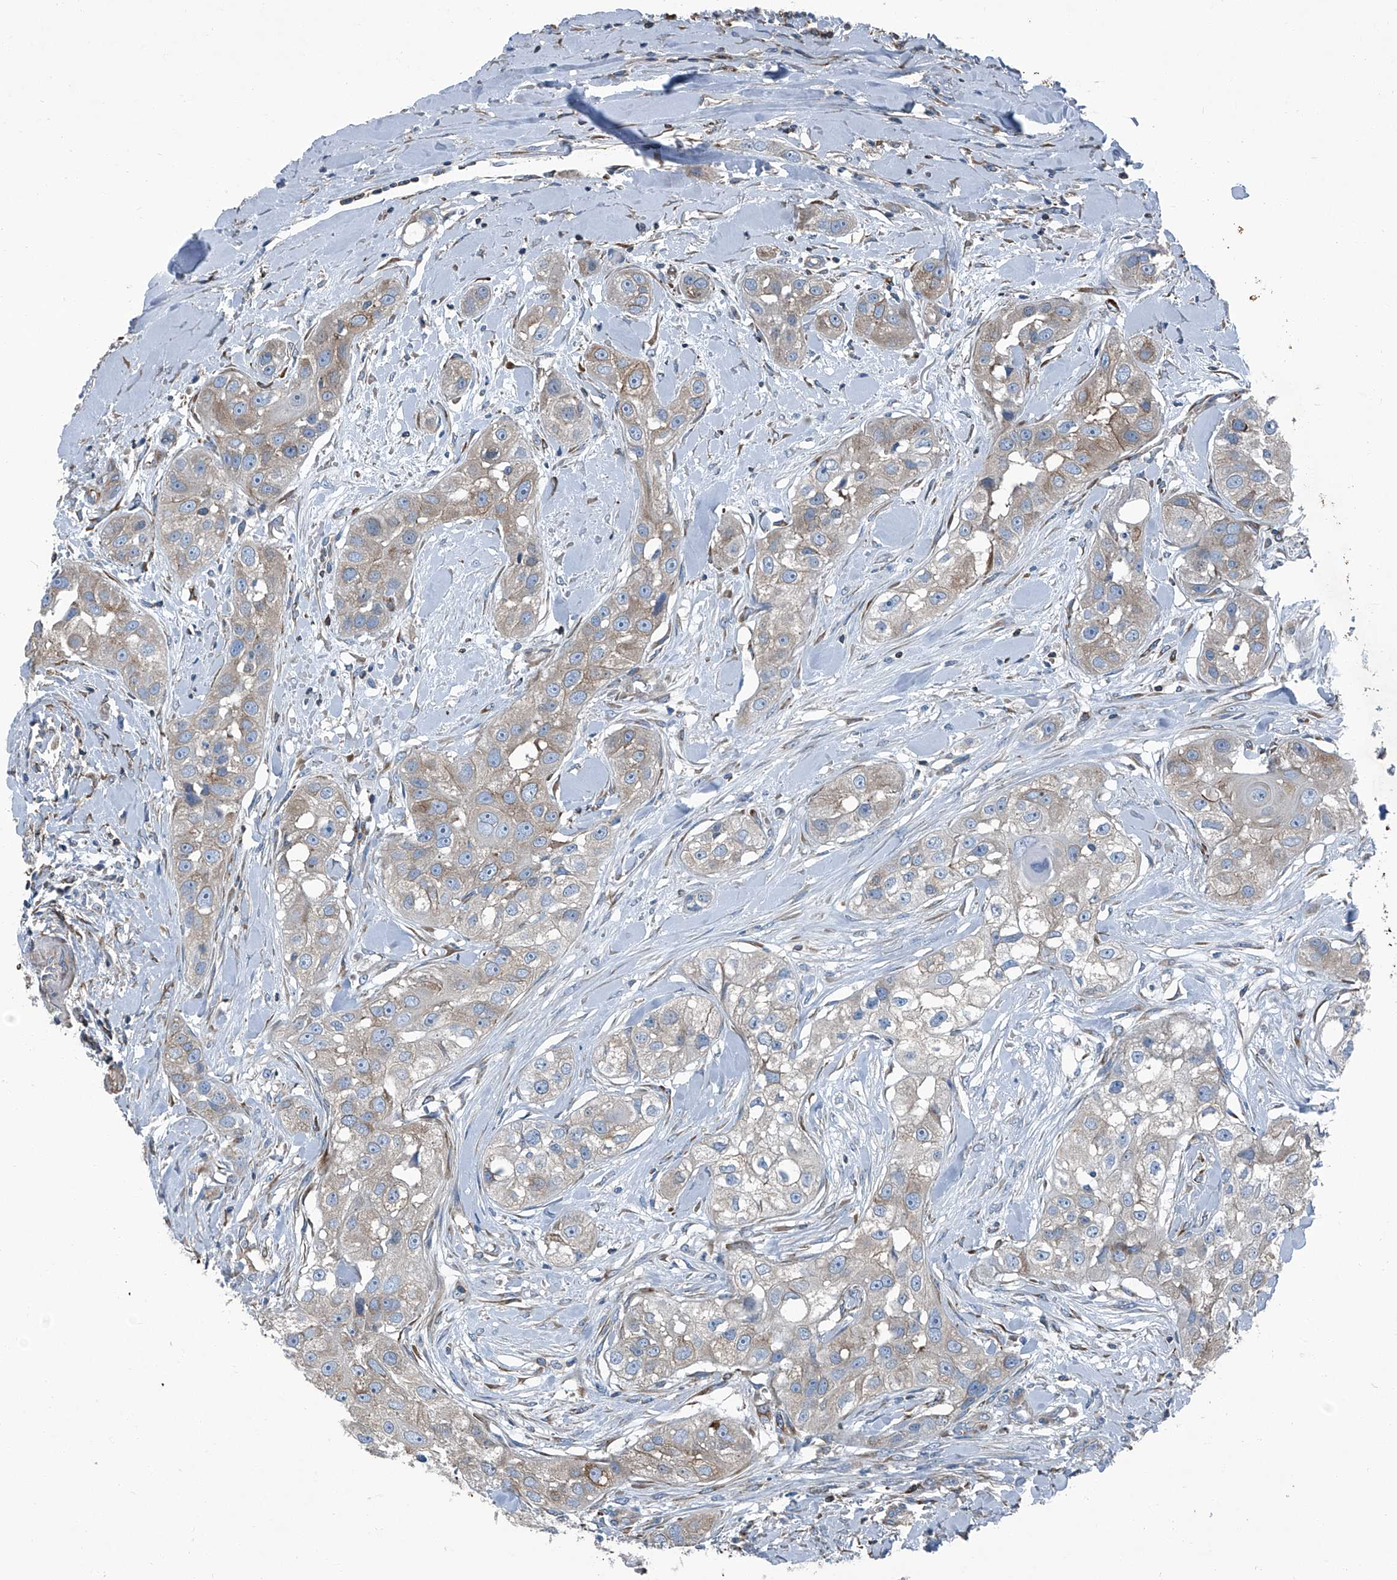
{"staining": {"intensity": "weak", "quantity": "25%-75%", "location": "cytoplasmic/membranous"}, "tissue": "head and neck cancer", "cell_type": "Tumor cells", "image_type": "cancer", "snomed": [{"axis": "morphology", "description": "Normal tissue, NOS"}, {"axis": "morphology", "description": "Squamous cell carcinoma, NOS"}, {"axis": "topography", "description": "Skeletal muscle"}, {"axis": "topography", "description": "Head-Neck"}], "caption": "Human squamous cell carcinoma (head and neck) stained for a protein (brown) exhibits weak cytoplasmic/membranous positive positivity in about 25%-75% of tumor cells.", "gene": "SEPTIN7", "patient": {"sex": "male", "age": 51}}